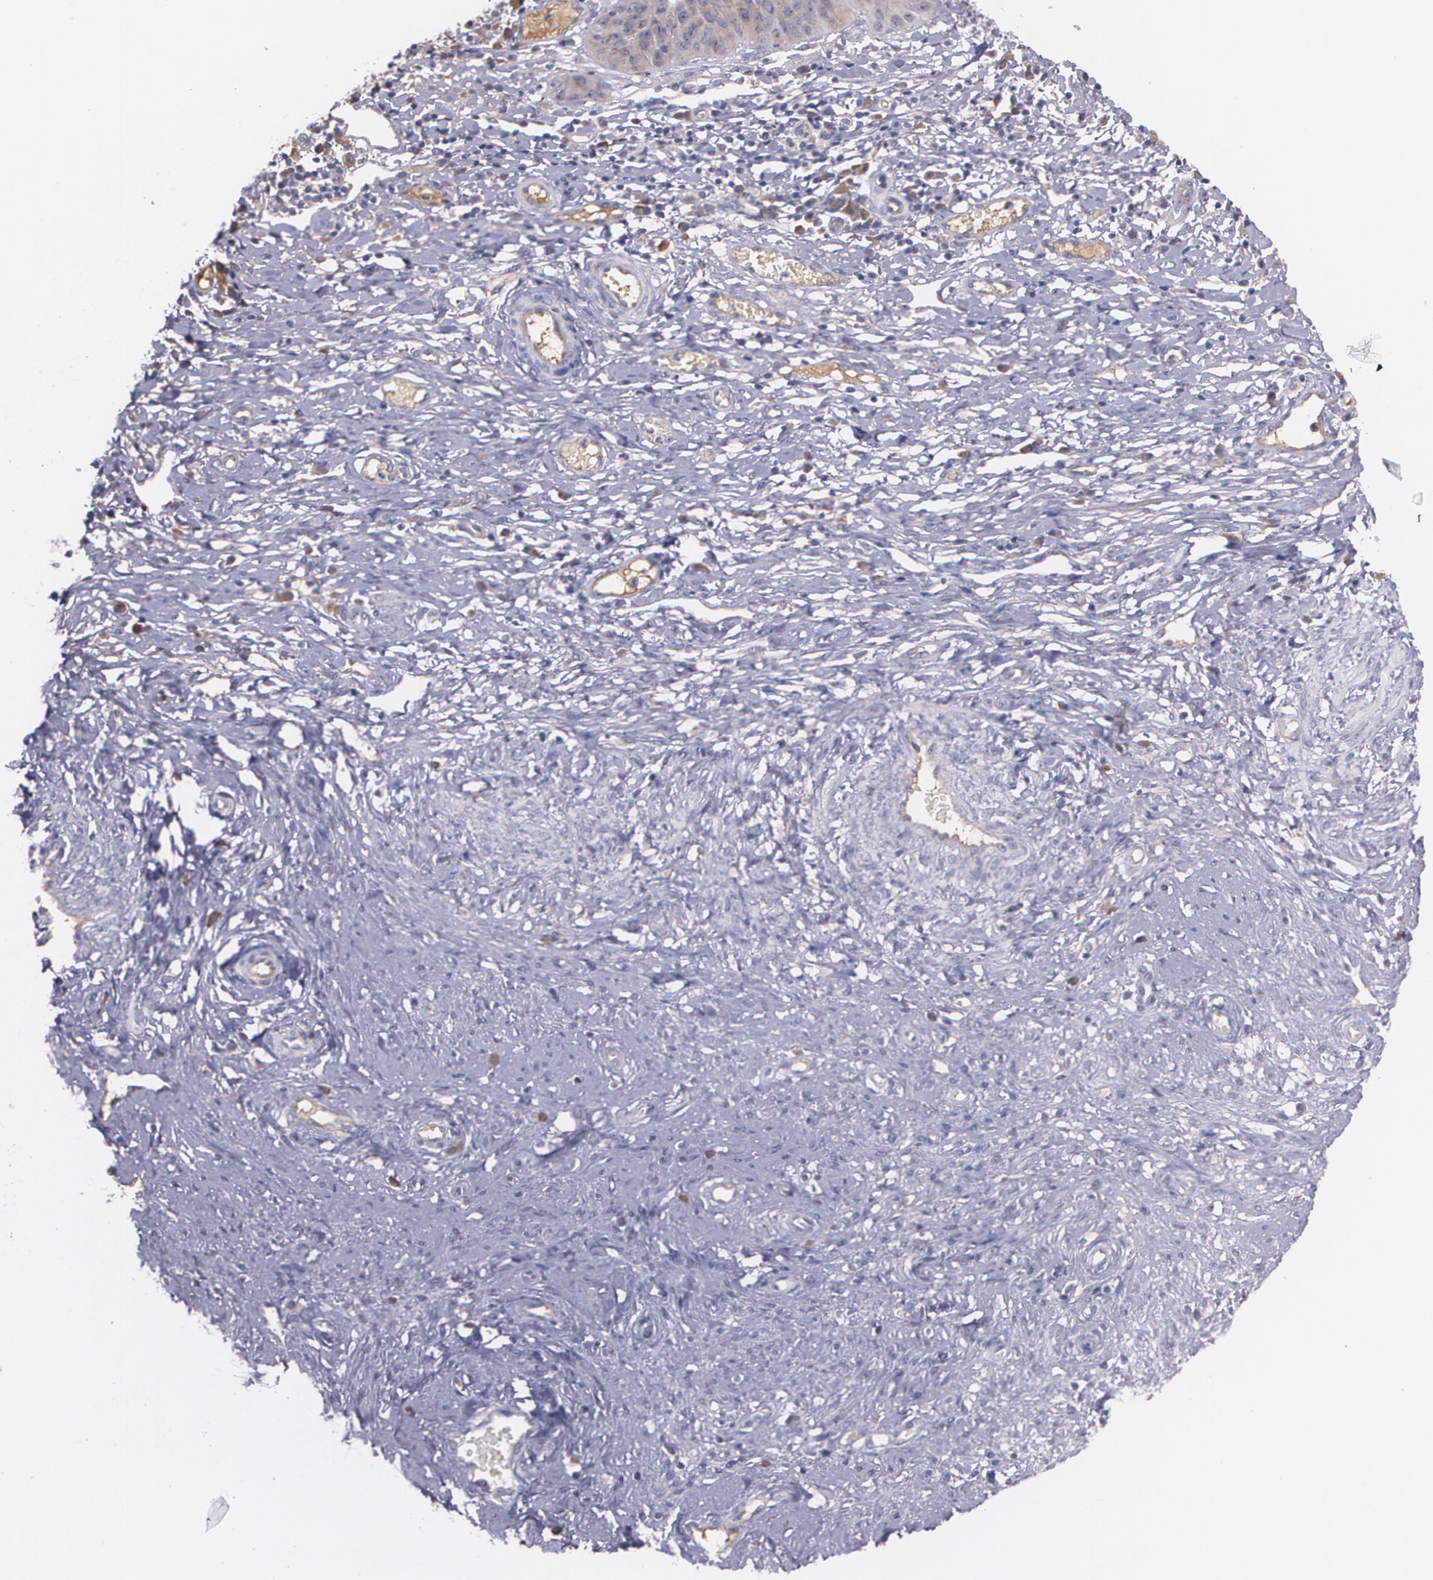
{"staining": {"intensity": "weak", "quantity": "25%-75%", "location": "cytoplasmic/membranous"}, "tissue": "cervical cancer", "cell_type": "Tumor cells", "image_type": "cancer", "snomed": [{"axis": "morphology", "description": "Normal tissue, NOS"}, {"axis": "morphology", "description": "Squamous cell carcinoma, NOS"}, {"axis": "topography", "description": "Cervix"}], "caption": "Cervical squamous cell carcinoma stained with immunohistochemistry (IHC) reveals weak cytoplasmic/membranous positivity in approximately 25%-75% of tumor cells.", "gene": "AMBP", "patient": {"sex": "female", "age": 39}}